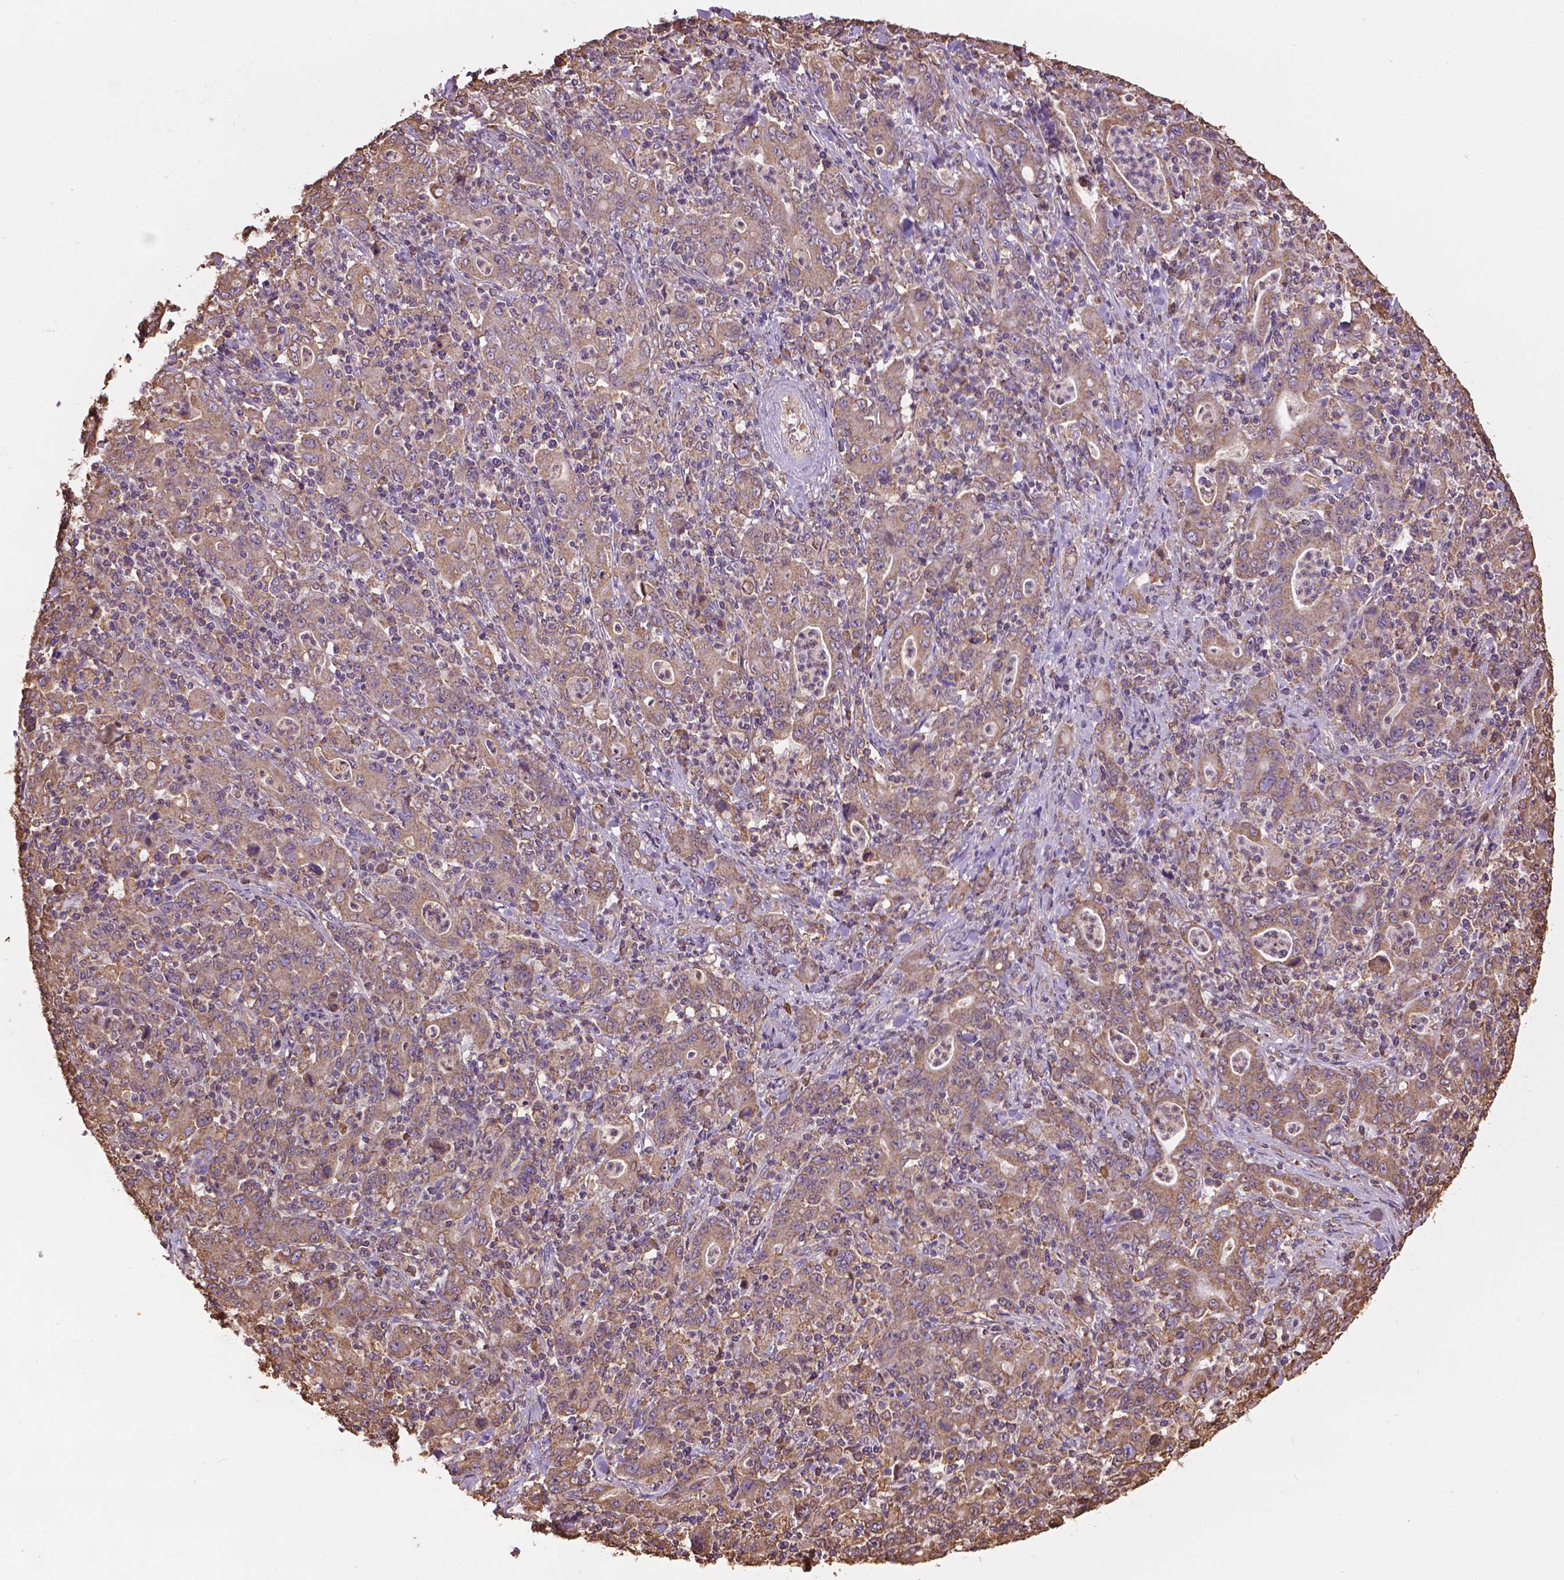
{"staining": {"intensity": "moderate", "quantity": ">75%", "location": "cytoplasmic/membranous"}, "tissue": "stomach cancer", "cell_type": "Tumor cells", "image_type": "cancer", "snomed": [{"axis": "morphology", "description": "Adenocarcinoma, NOS"}, {"axis": "topography", "description": "Stomach, upper"}], "caption": "Tumor cells display medium levels of moderate cytoplasmic/membranous staining in approximately >75% of cells in stomach cancer.", "gene": "PPP2R5E", "patient": {"sex": "male", "age": 69}}